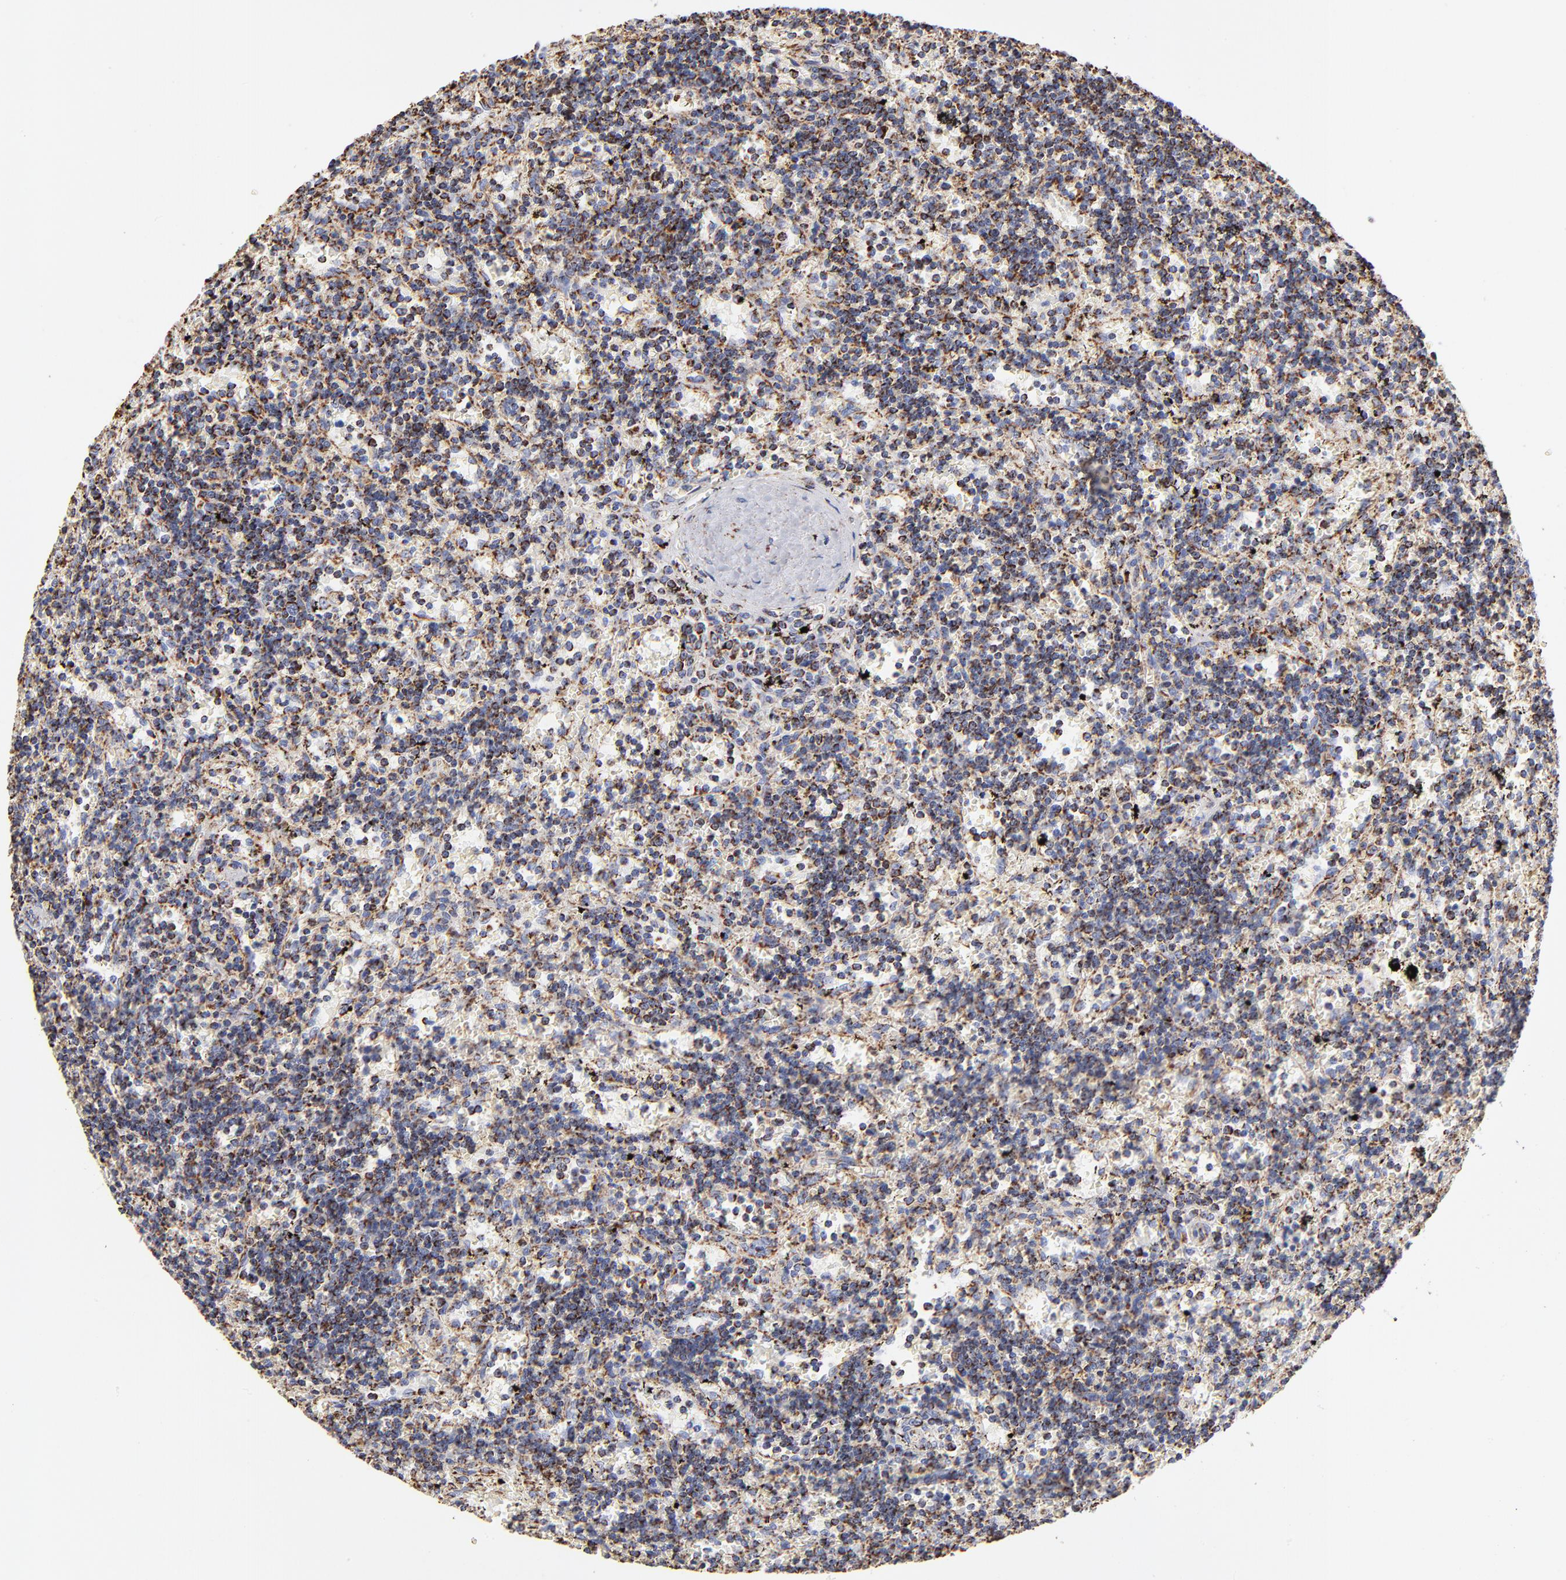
{"staining": {"intensity": "strong", "quantity": ">75%", "location": "cytoplasmic/membranous"}, "tissue": "lymphoma", "cell_type": "Tumor cells", "image_type": "cancer", "snomed": [{"axis": "morphology", "description": "Malignant lymphoma, non-Hodgkin's type, Low grade"}, {"axis": "topography", "description": "Spleen"}], "caption": "Immunohistochemical staining of human low-grade malignant lymphoma, non-Hodgkin's type reveals high levels of strong cytoplasmic/membranous protein positivity in approximately >75% of tumor cells.", "gene": "PHB1", "patient": {"sex": "male", "age": 60}}